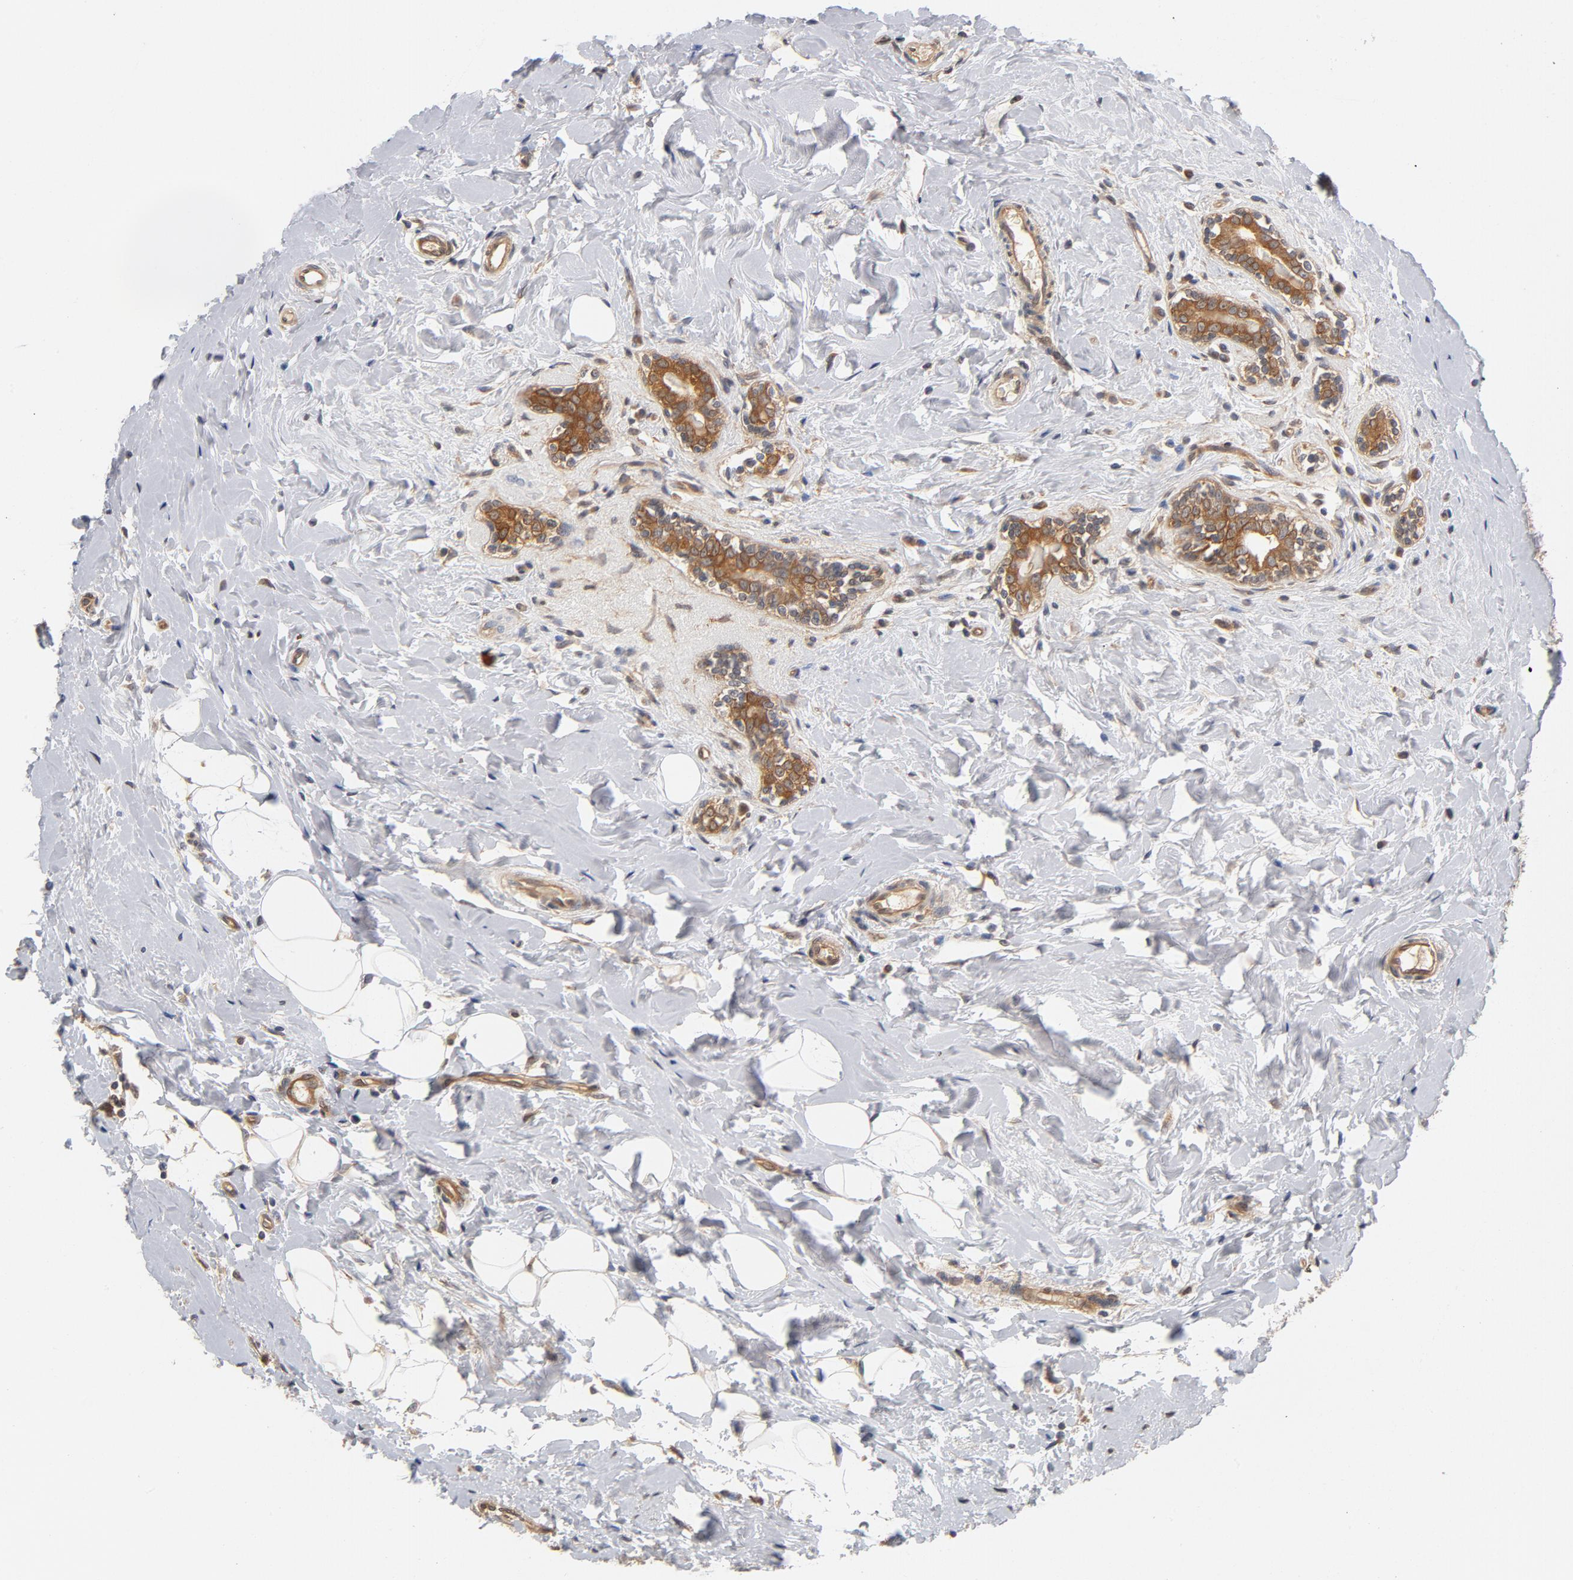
{"staining": {"intensity": "moderate", "quantity": ">75%", "location": "cytoplasmic/membranous"}, "tissue": "breast cancer", "cell_type": "Tumor cells", "image_type": "cancer", "snomed": [{"axis": "morphology", "description": "Normal tissue, NOS"}, {"axis": "morphology", "description": "Lobular carcinoma"}, {"axis": "topography", "description": "Breast"}], "caption": "The histopathology image displays a brown stain indicating the presence of a protein in the cytoplasmic/membranous of tumor cells in lobular carcinoma (breast).", "gene": "ASMTL", "patient": {"sex": "female", "age": 47}}